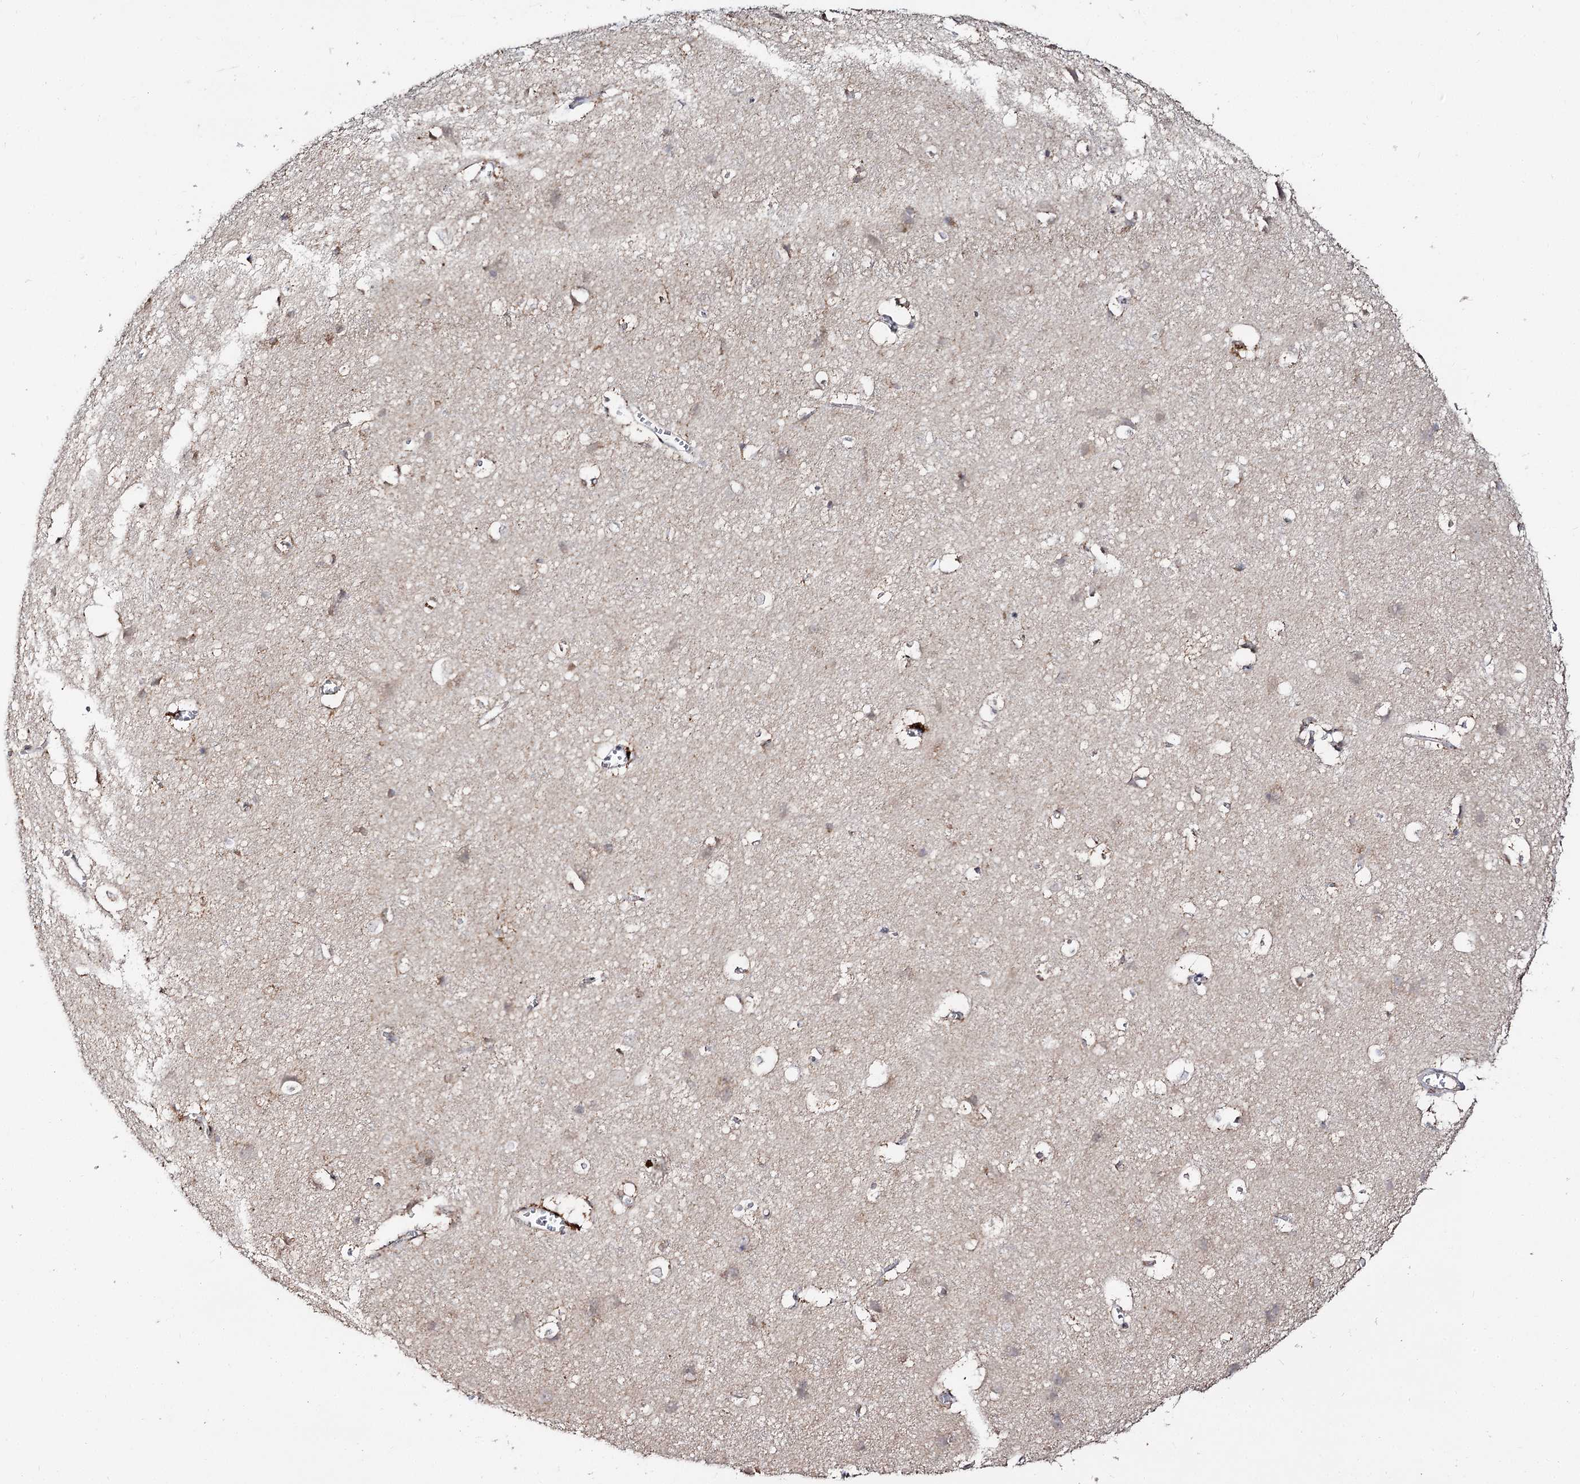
{"staining": {"intensity": "negative", "quantity": "none", "location": "none"}, "tissue": "cerebral cortex", "cell_type": "Endothelial cells", "image_type": "normal", "snomed": [{"axis": "morphology", "description": "Normal tissue, NOS"}, {"axis": "topography", "description": "Cerebral cortex"}], "caption": "Immunohistochemical staining of benign human cerebral cortex reveals no significant positivity in endothelial cells.", "gene": "CBR4", "patient": {"sex": "male", "age": 54}}